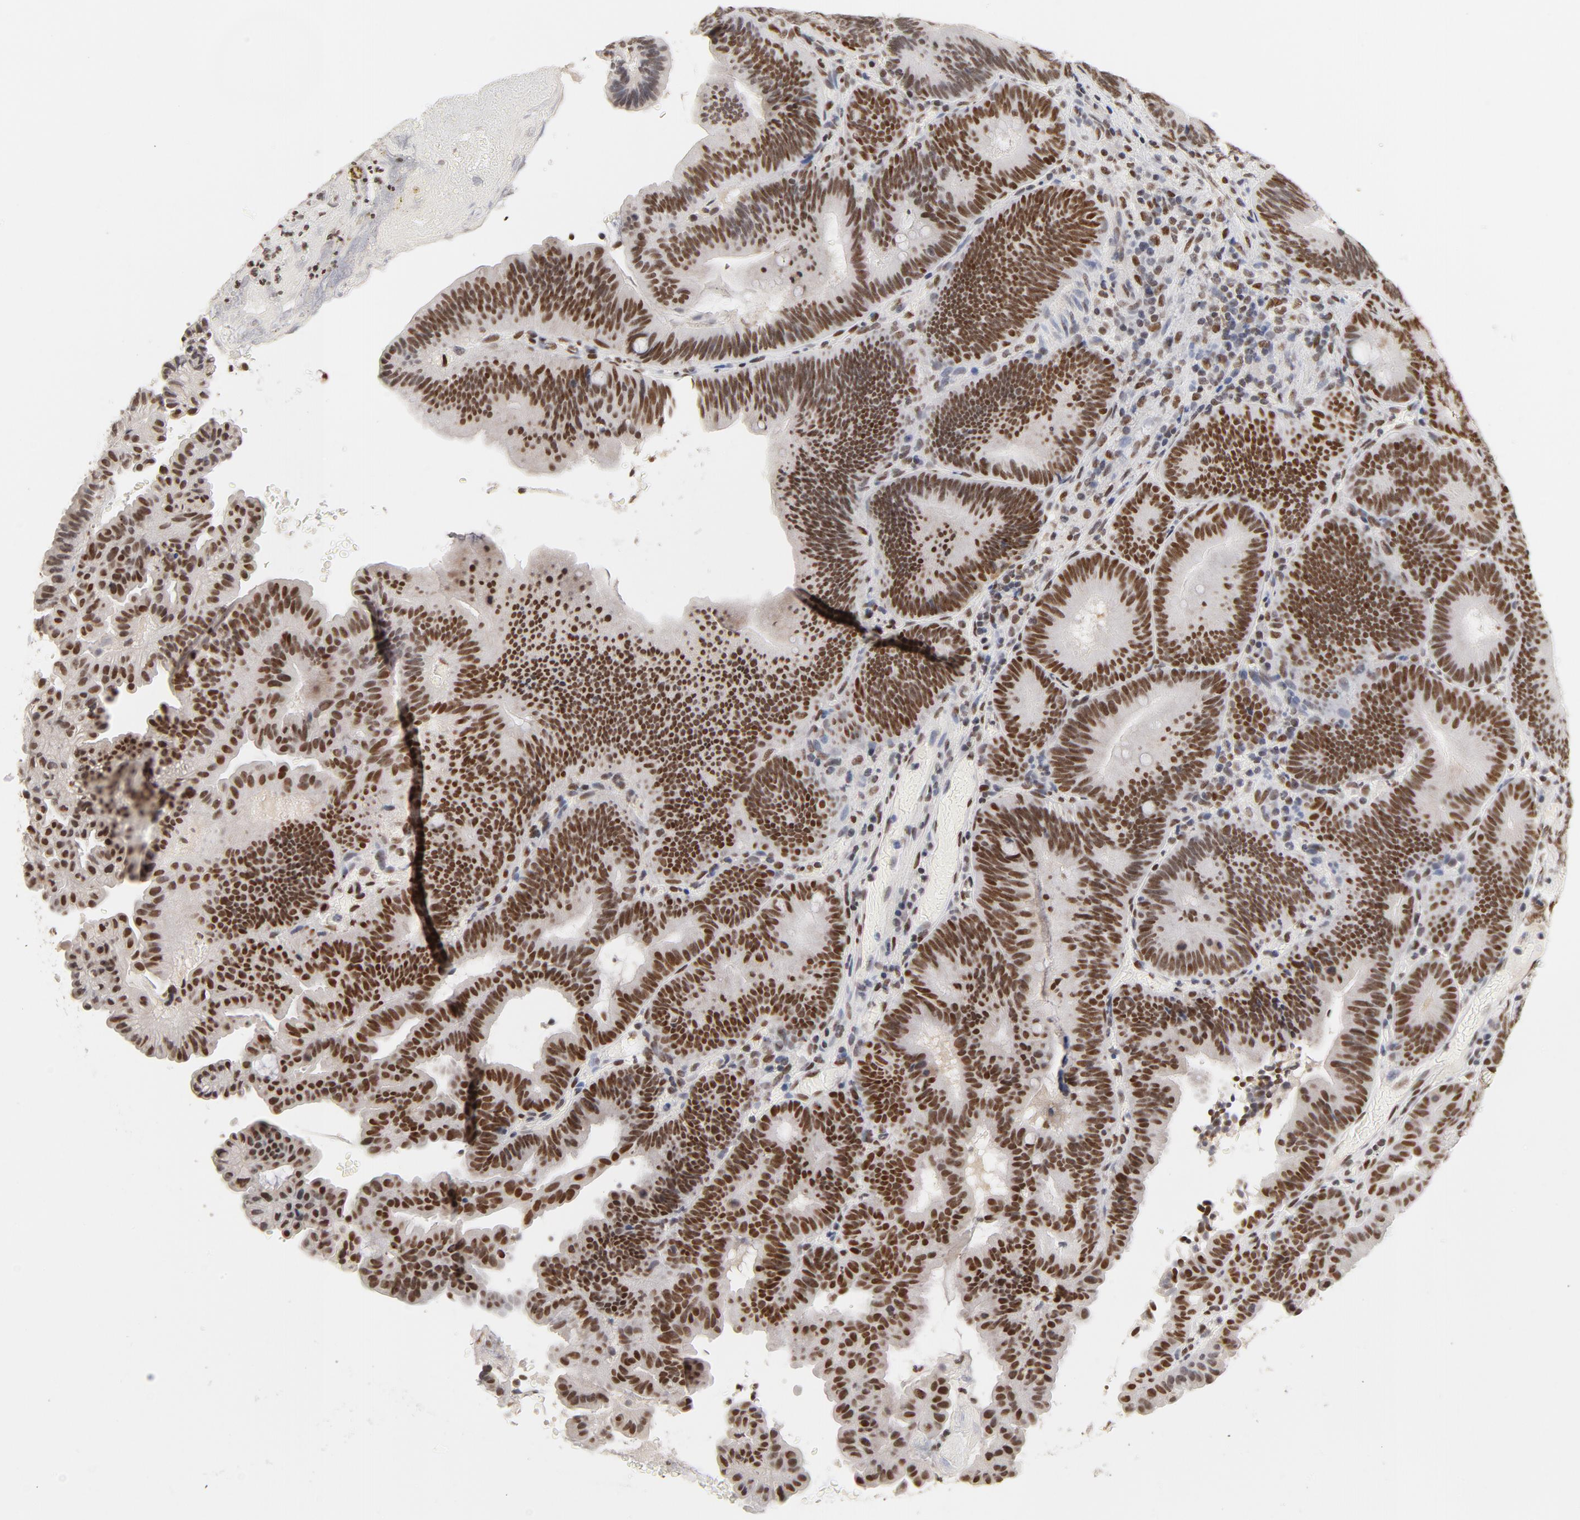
{"staining": {"intensity": "moderate", "quantity": ">75%", "location": "nuclear"}, "tissue": "pancreatic cancer", "cell_type": "Tumor cells", "image_type": "cancer", "snomed": [{"axis": "morphology", "description": "Adenocarcinoma, NOS"}, {"axis": "topography", "description": "Pancreas"}], "caption": "A brown stain highlights moderate nuclear positivity of a protein in human adenocarcinoma (pancreatic) tumor cells. (DAB (3,3'-diaminobenzidine) = brown stain, brightfield microscopy at high magnification).", "gene": "TP53BP1", "patient": {"sex": "male", "age": 82}}